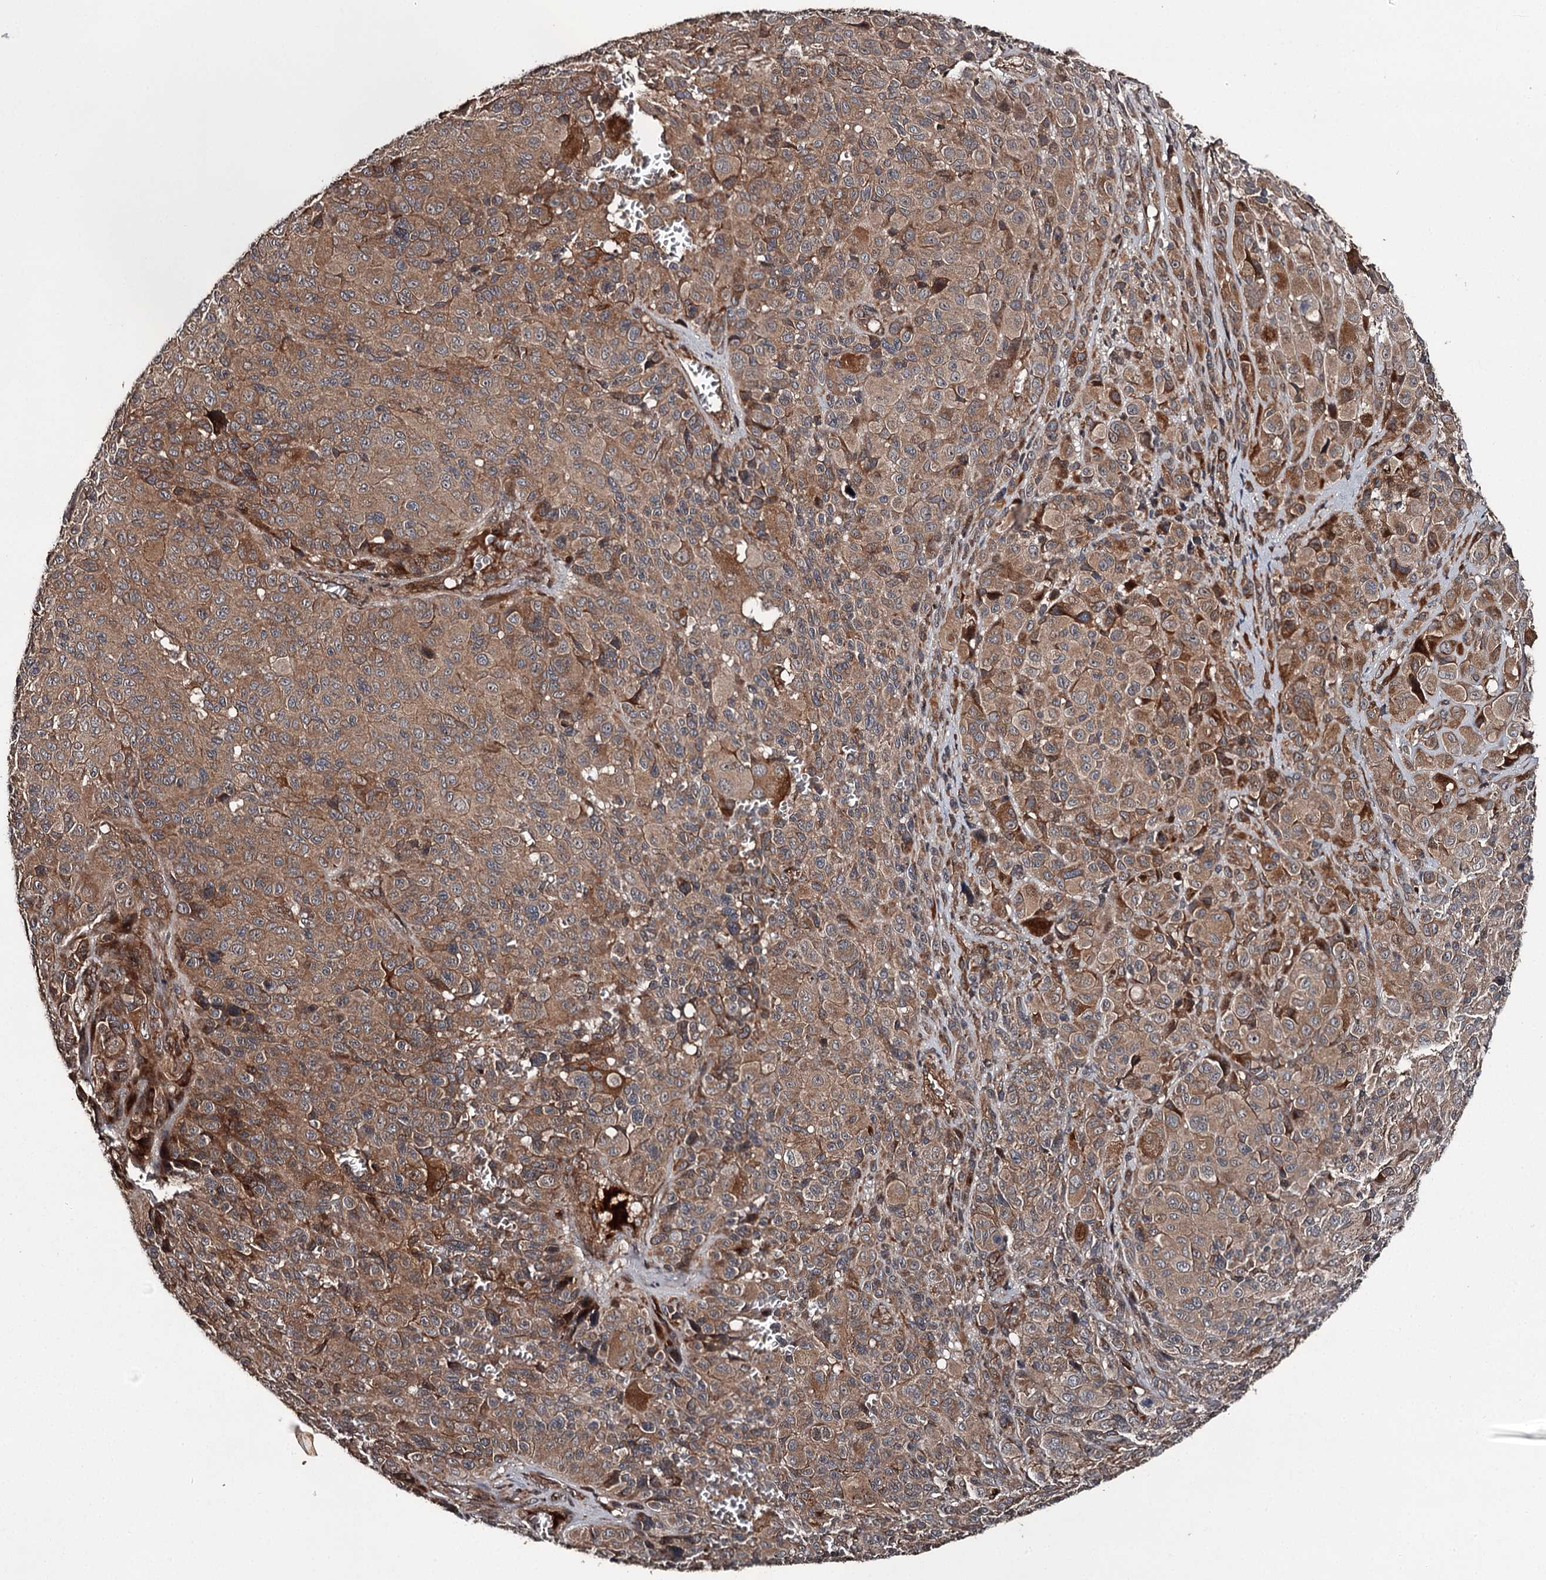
{"staining": {"intensity": "moderate", "quantity": ">75%", "location": "cytoplasmic/membranous"}, "tissue": "melanoma", "cell_type": "Tumor cells", "image_type": "cancer", "snomed": [{"axis": "morphology", "description": "Malignant melanoma, NOS"}, {"axis": "topography", "description": "Skin of trunk"}], "caption": "Immunohistochemistry (IHC) image of human malignant melanoma stained for a protein (brown), which displays medium levels of moderate cytoplasmic/membranous staining in about >75% of tumor cells.", "gene": "RAB21", "patient": {"sex": "male", "age": 71}}